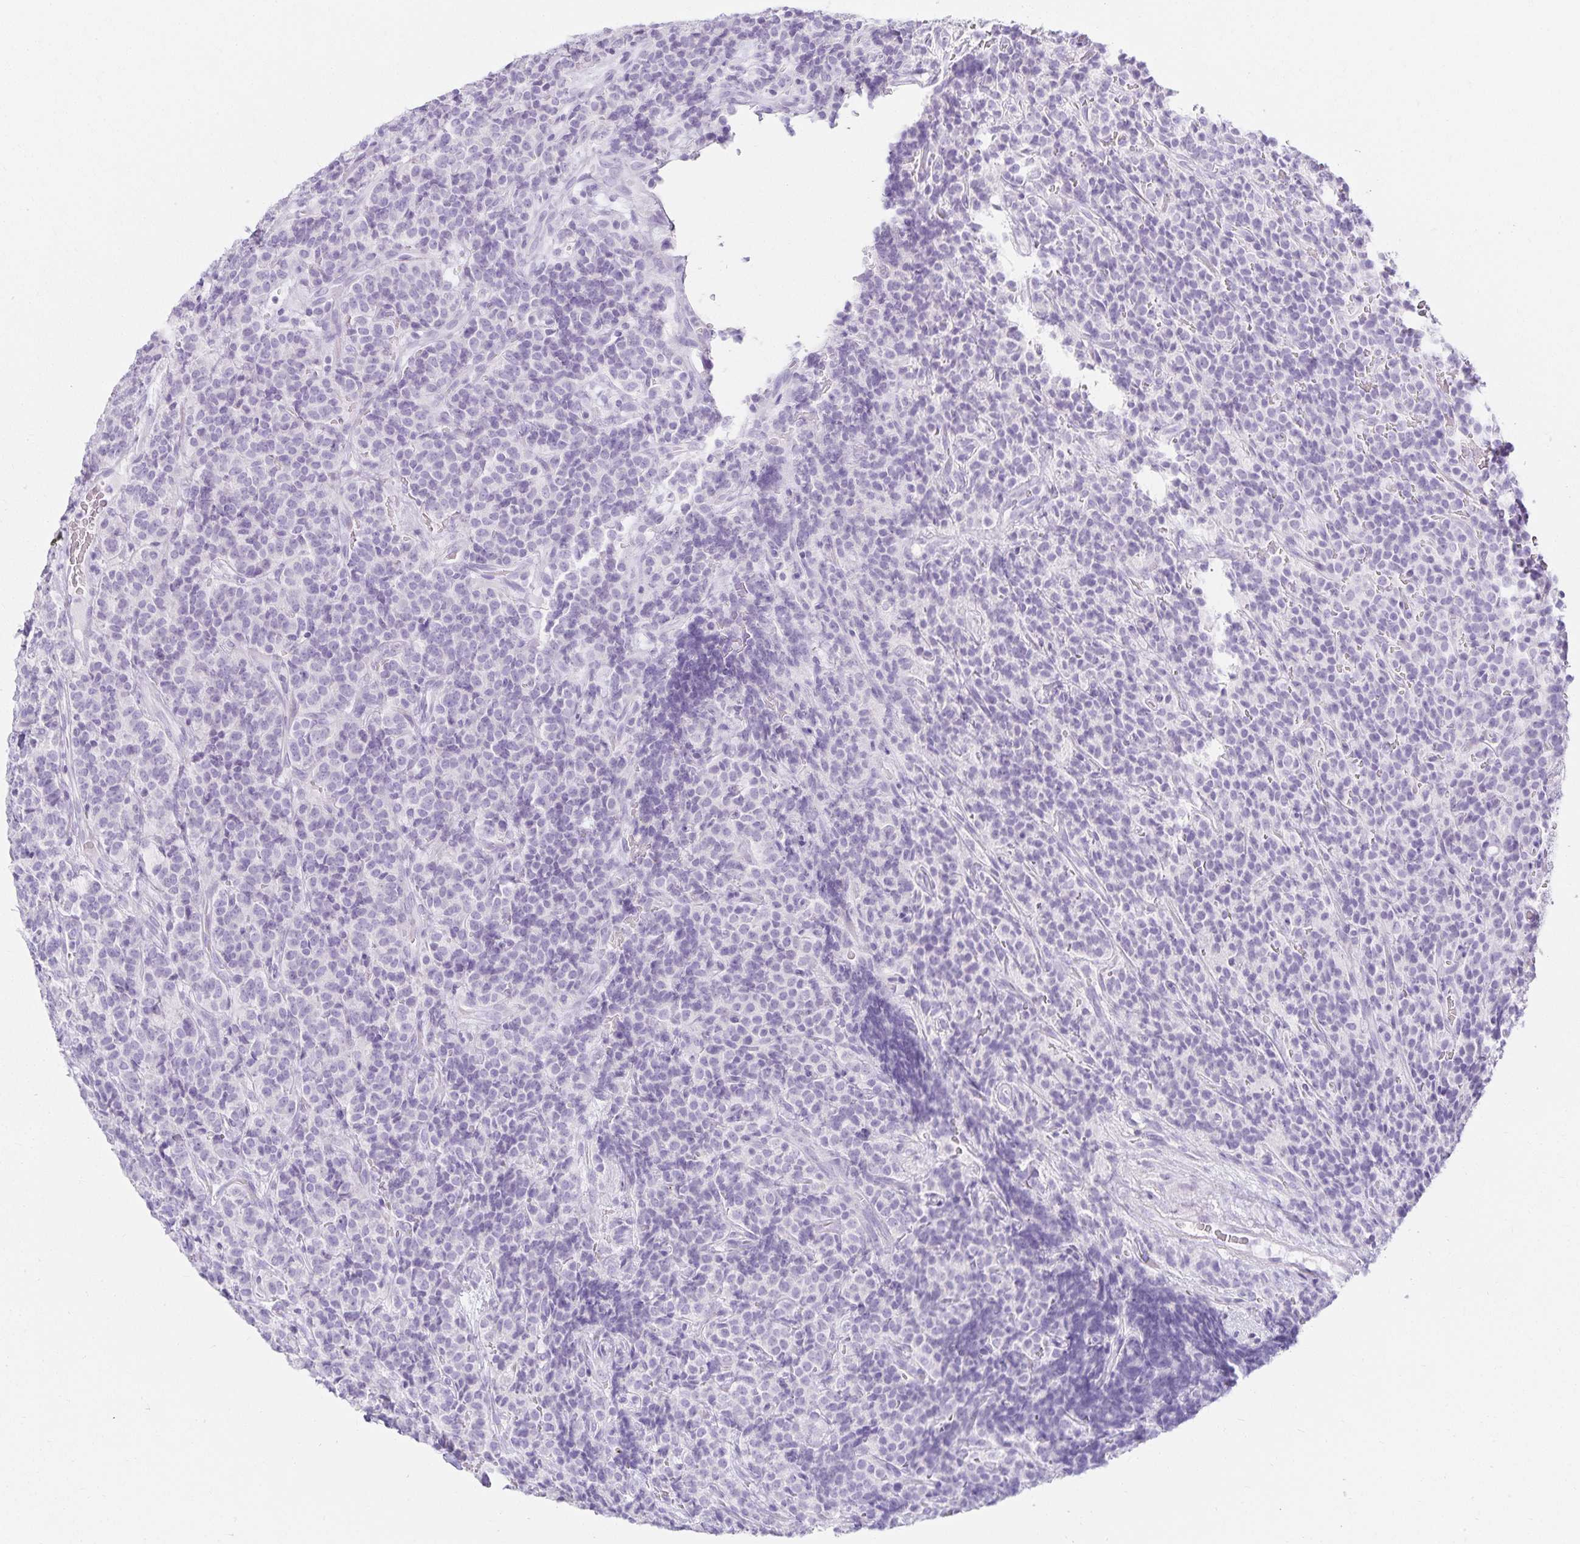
{"staining": {"intensity": "negative", "quantity": "none", "location": "none"}, "tissue": "carcinoid", "cell_type": "Tumor cells", "image_type": "cancer", "snomed": [{"axis": "morphology", "description": "Carcinoid, malignant, NOS"}, {"axis": "topography", "description": "Pancreas"}], "caption": "This is an immunohistochemistry histopathology image of human malignant carcinoid. There is no staining in tumor cells.", "gene": "GP2", "patient": {"sex": "male", "age": 36}}